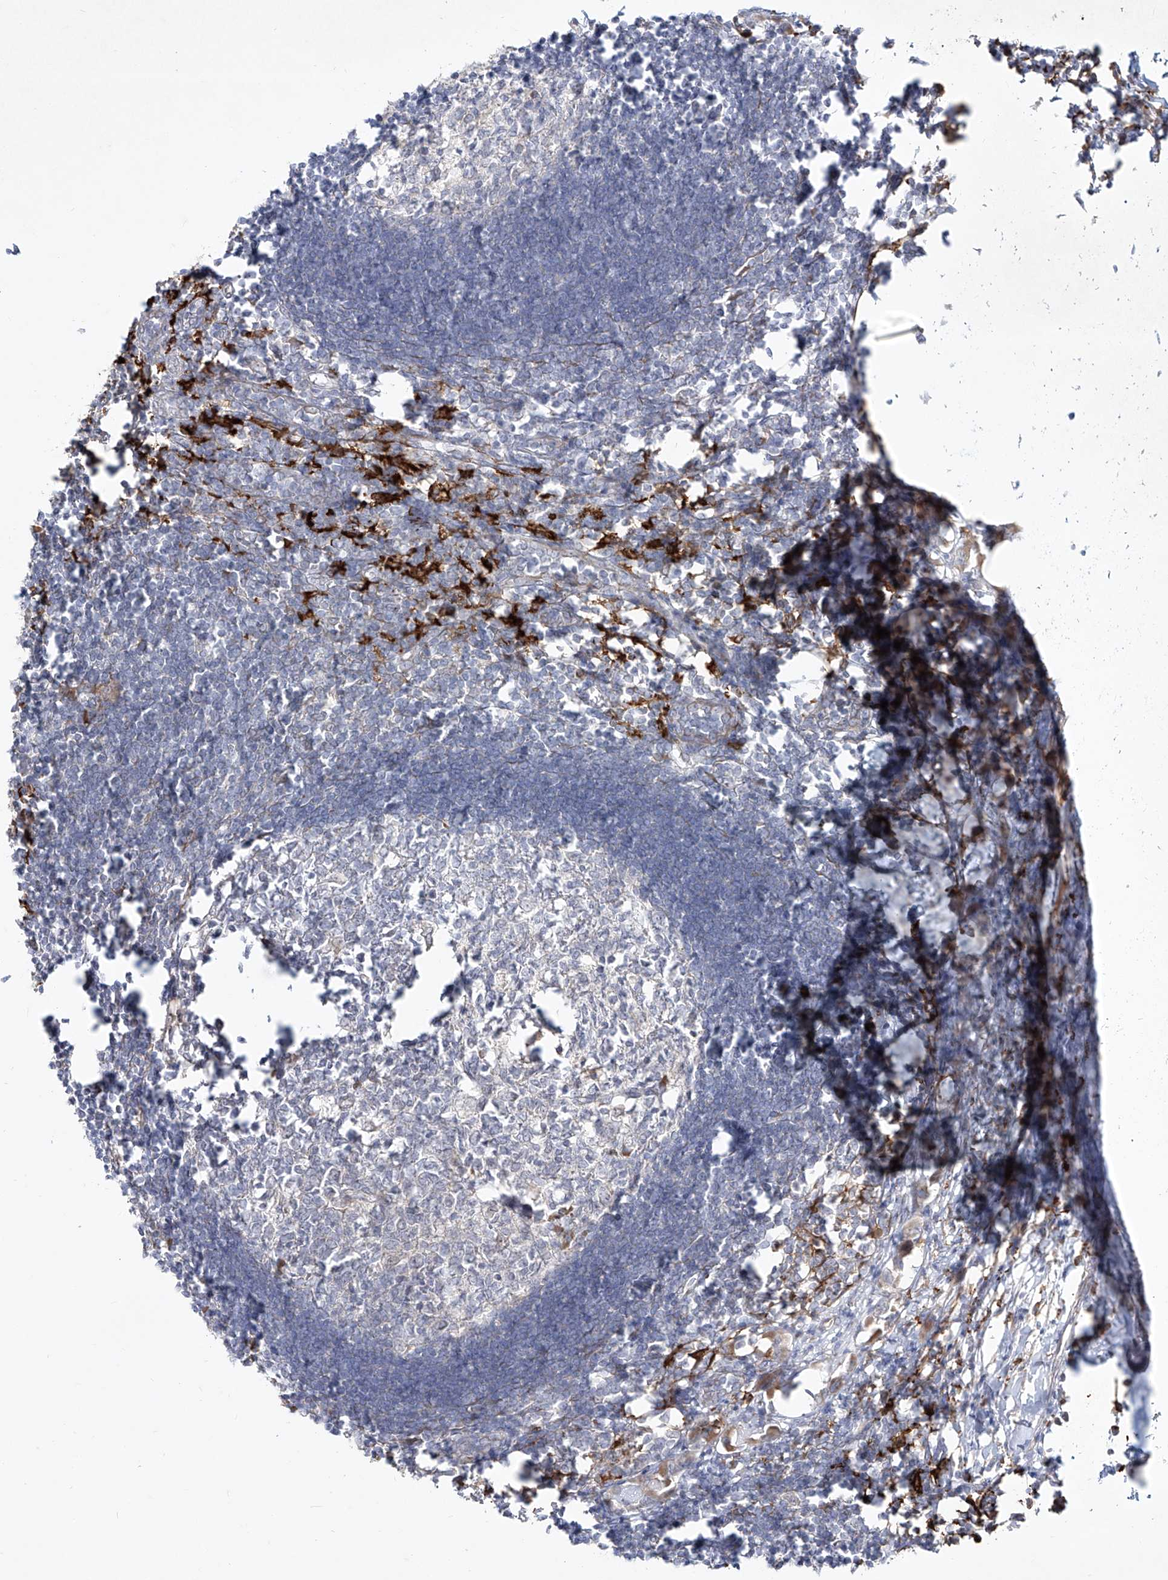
{"staining": {"intensity": "negative", "quantity": "none", "location": "none"}, "tissue": "lymph node", "cell_type": "Germinal center cells", "image_type": "normal", "snomed": [{"axis": "morphology", "description": "Normal tissue, NOS"}, {"axis": "morphology", "description": "Malignant melanoma, Metastatic site"}, {"axis": "topography", "description": "Lymph node"}], "caption": "This histopathology image is of benign lymph node stained with immunohistochemistry (IHC) to label a protein in brown with the nuclei are counter-stained blue. There is no positivity in germinal center cells. (DAB (3,3'-diaminobenzidine) IHC, high magnification).", "gene": "CD209", "patient": {"sex": "male", "age": 41}}